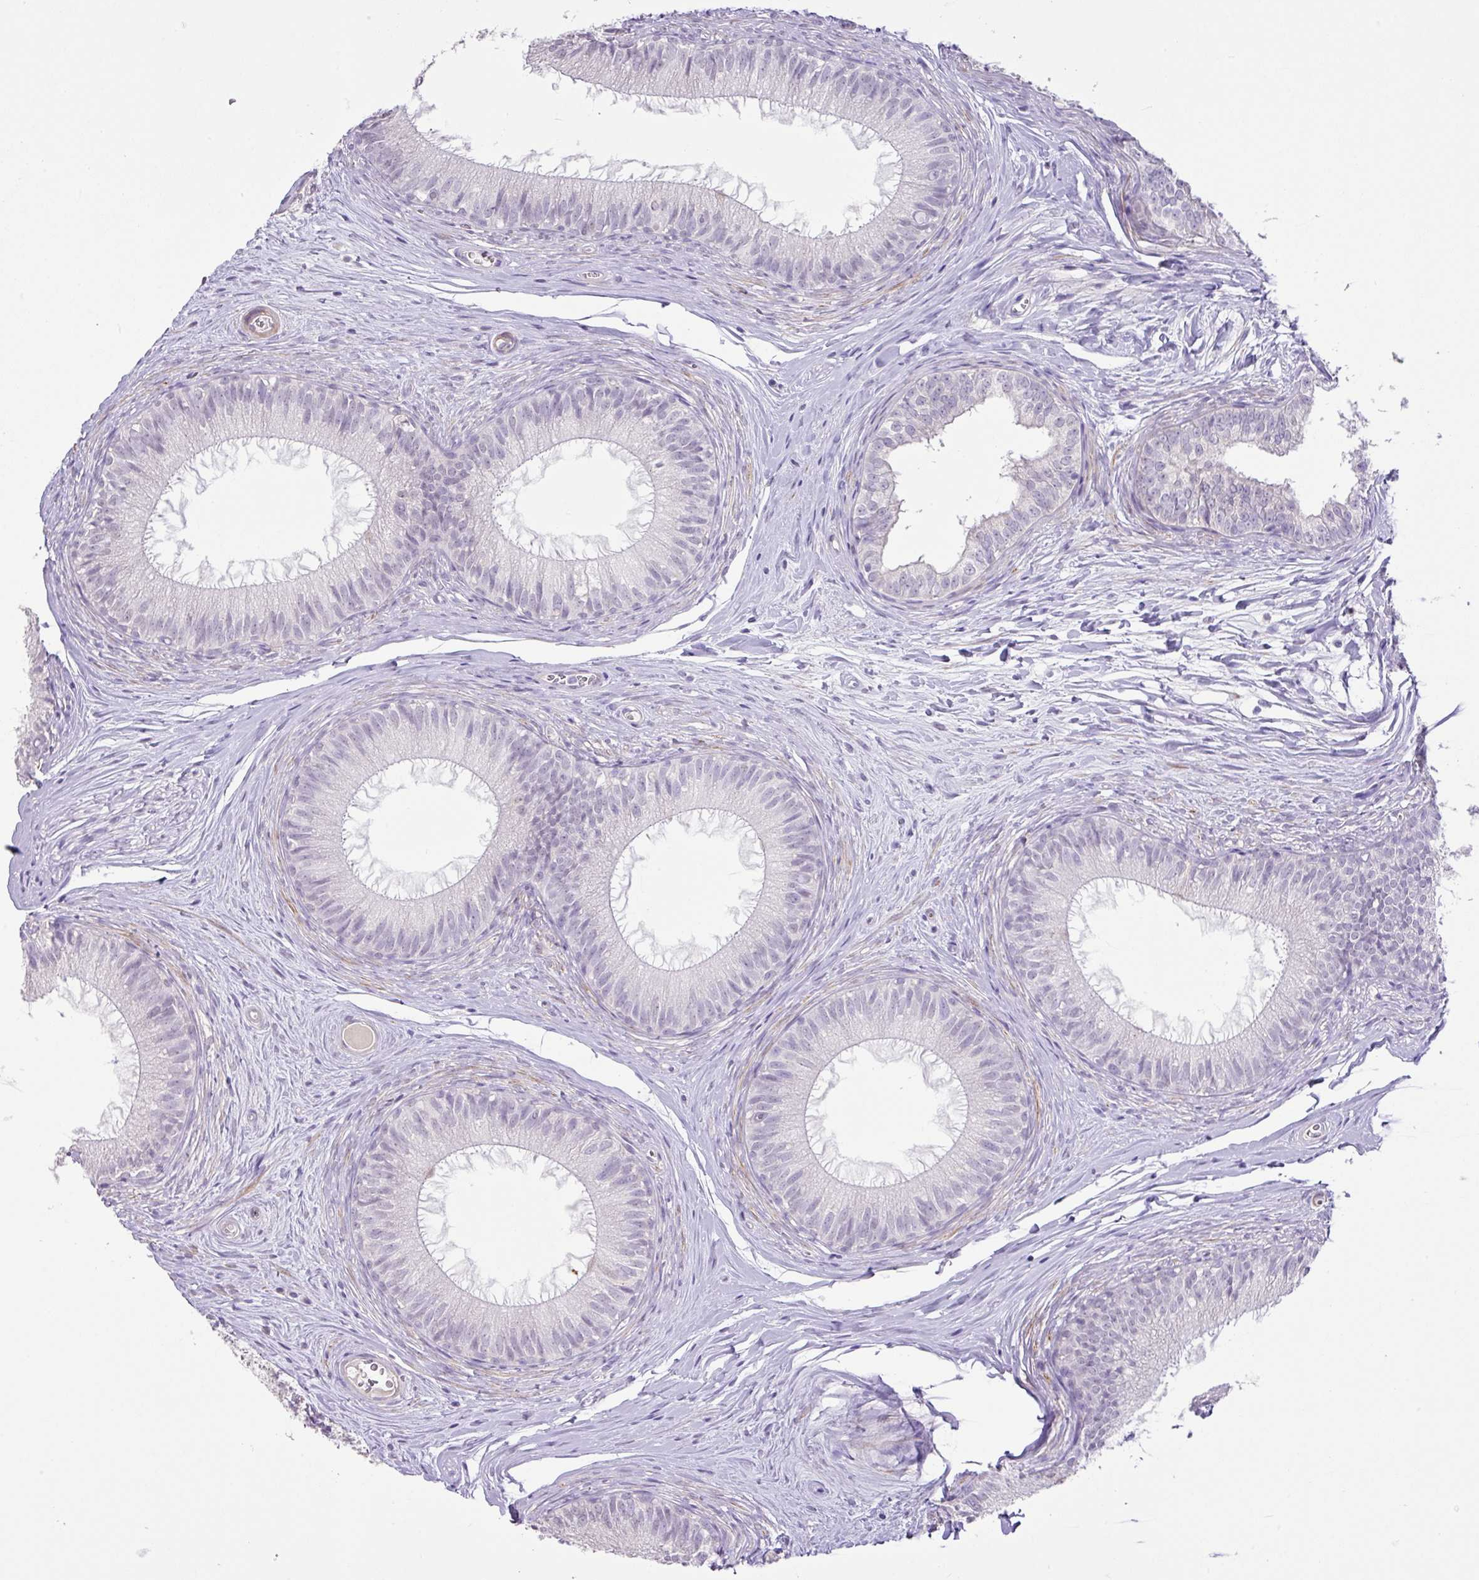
{"staining": {"intensity": "negative", "quantity": "none", "location": "none"}, "tissue": "epididymis", "cell_type": "Glandular cells", "image_type": "normal", "snomed": [{"axis": "morphology", "description": "Normal tissue, NOS"}, {"axis": "topography", "description": "Epididymis"}], "caption": "This is an IHC photomicrograph of normal epididymis. There is no positivity in glandular cells.", "gene": "DIP2A", "patient": {"sex": "male", "age": 25}}